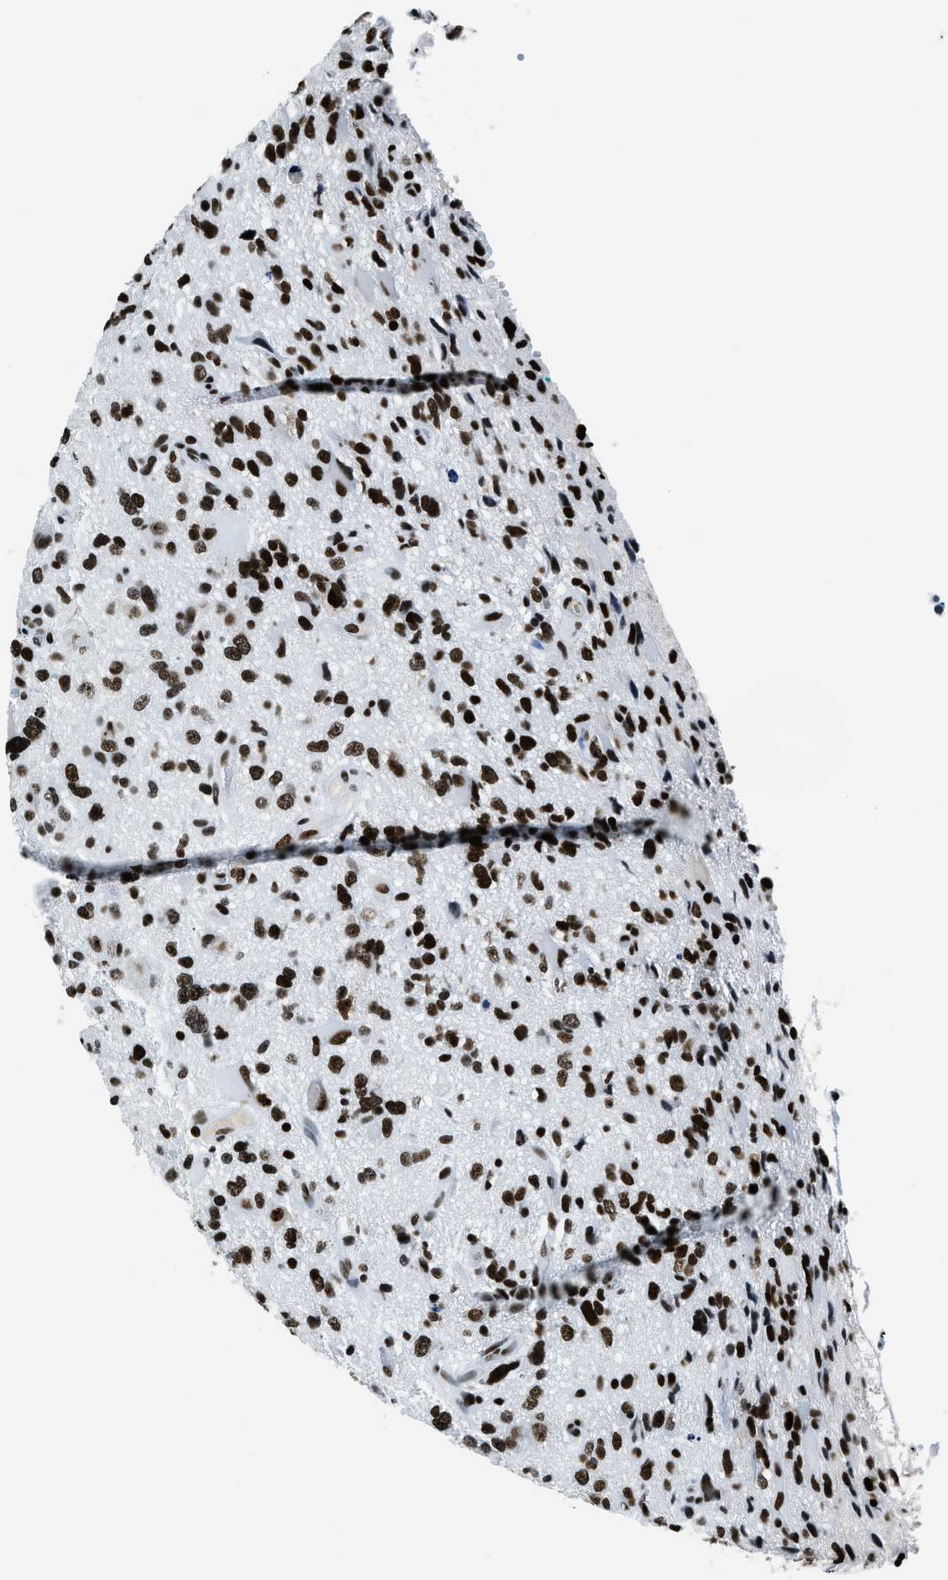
{"staining": {"intensity": "strong", "quantity": ">75%", "location": "nuclear"}, "tissue": "glioma", "cell_type": "Tumor cells", "image_type": "cancer", "snomed": [{"axis": "morphology", "description": "Glioma, malignant, High grade"}, {"axis": "topography", "description": "Brain"}], "caption": "Human high-grade glioma (malignant) stained for a protein (brown) displays strong nuclear positive expression in about >75% of tumor cells.", "gene": "TOP1", "patient": {"sex": "male", "age": 33}}